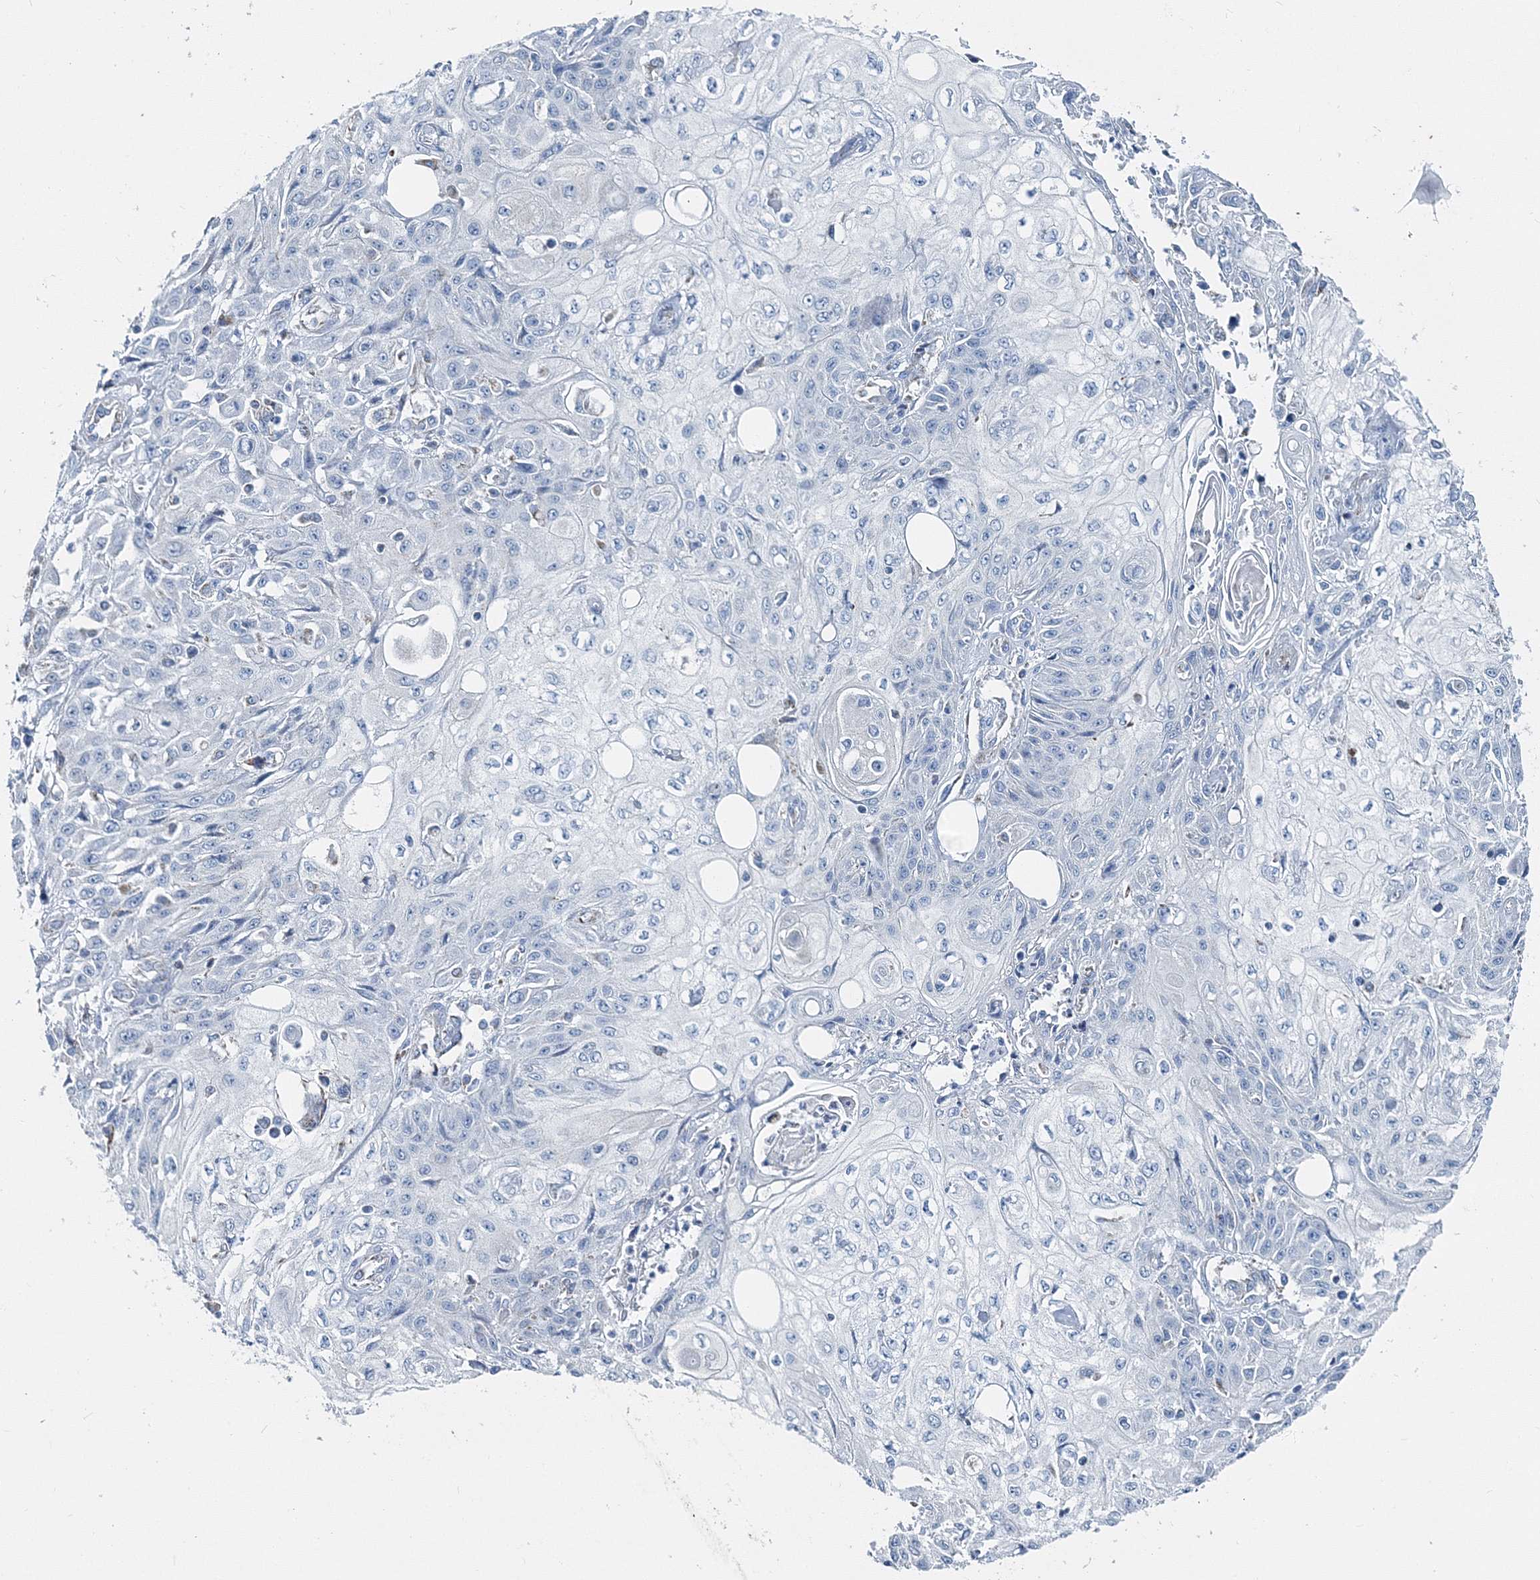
{"staining": {"intensity": "negative", "quantity": "none", "location": "none"}, "tissue": "skin cancer", "cell_type": "Tumor cells", "image_type": "cancer", "snomed": [{"axis": "morphology", "description": "Squamous cell carcinoma, NOS"}, {"axis": "morphology", "description": "Squamous cell carcinoma, metastatic, NOS"}, {"axis": "topography", "description": "Skin"}, {"axis": "topography", "description": "Lymph node"}], "caption": "A high-resolution histopathology image shows IHC staining of skin cancer, which displays no significant positivity in tumor cells. (DAB (3,3'-diaminobenzidine) immunohistochemistry, high magnification).", "gene": "GABARAPL2", "patient": {"sex": "male", "age": 75}}